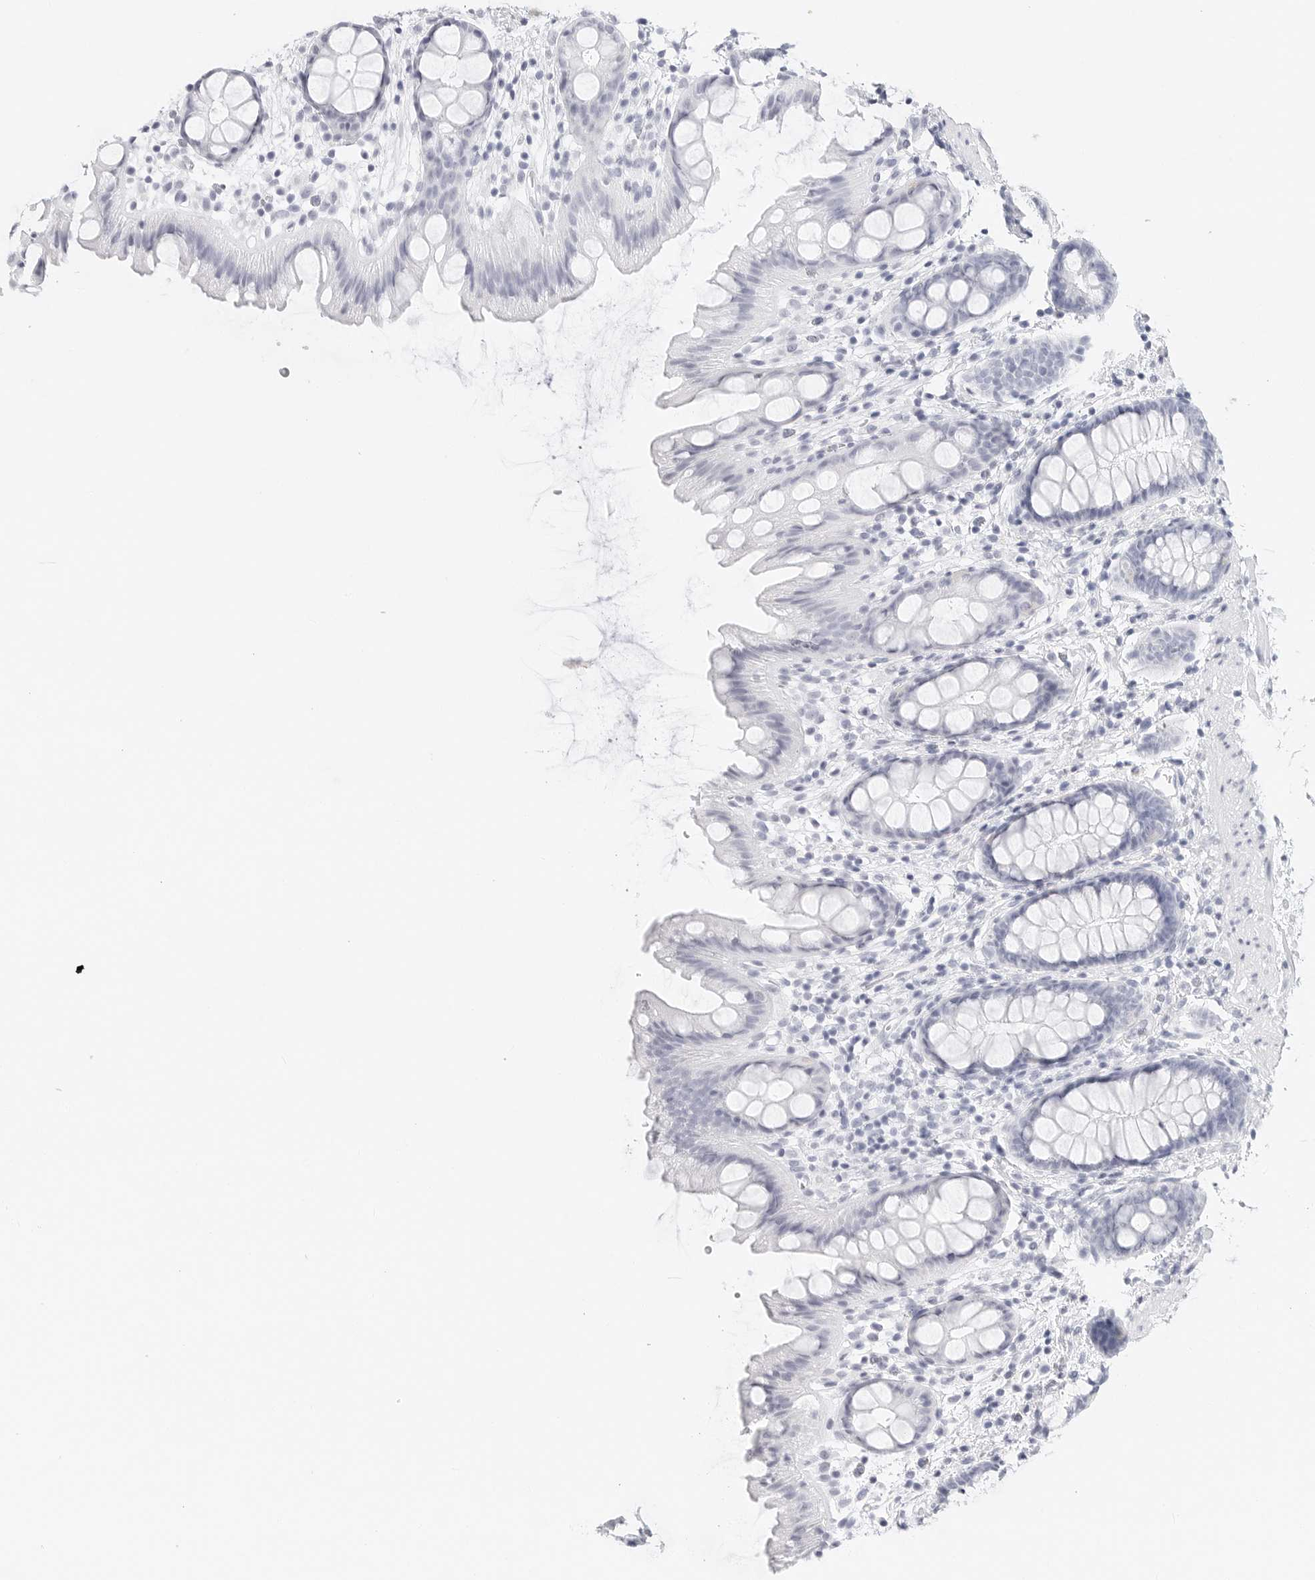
{"staining": {"intensity": "strong", "quantity": "<25%", "location": "cytoplasmic/membranous"}, "tissue": "rectum", "cell_type": "Glandular cells", "image_type": "normal", "snomed": [{"axis": "morphology", "description": "Normal tissue, NOS"}, {"axis": "topography", "description": "Rectum"}], "caption": "Immunohistochemical staining of normal human rectum shows strong cytoplasmic/membranous protein expression in about <25% of glandular cells.", "gene": "TFF2", "patient": {"sex": "female", "age": 65}}